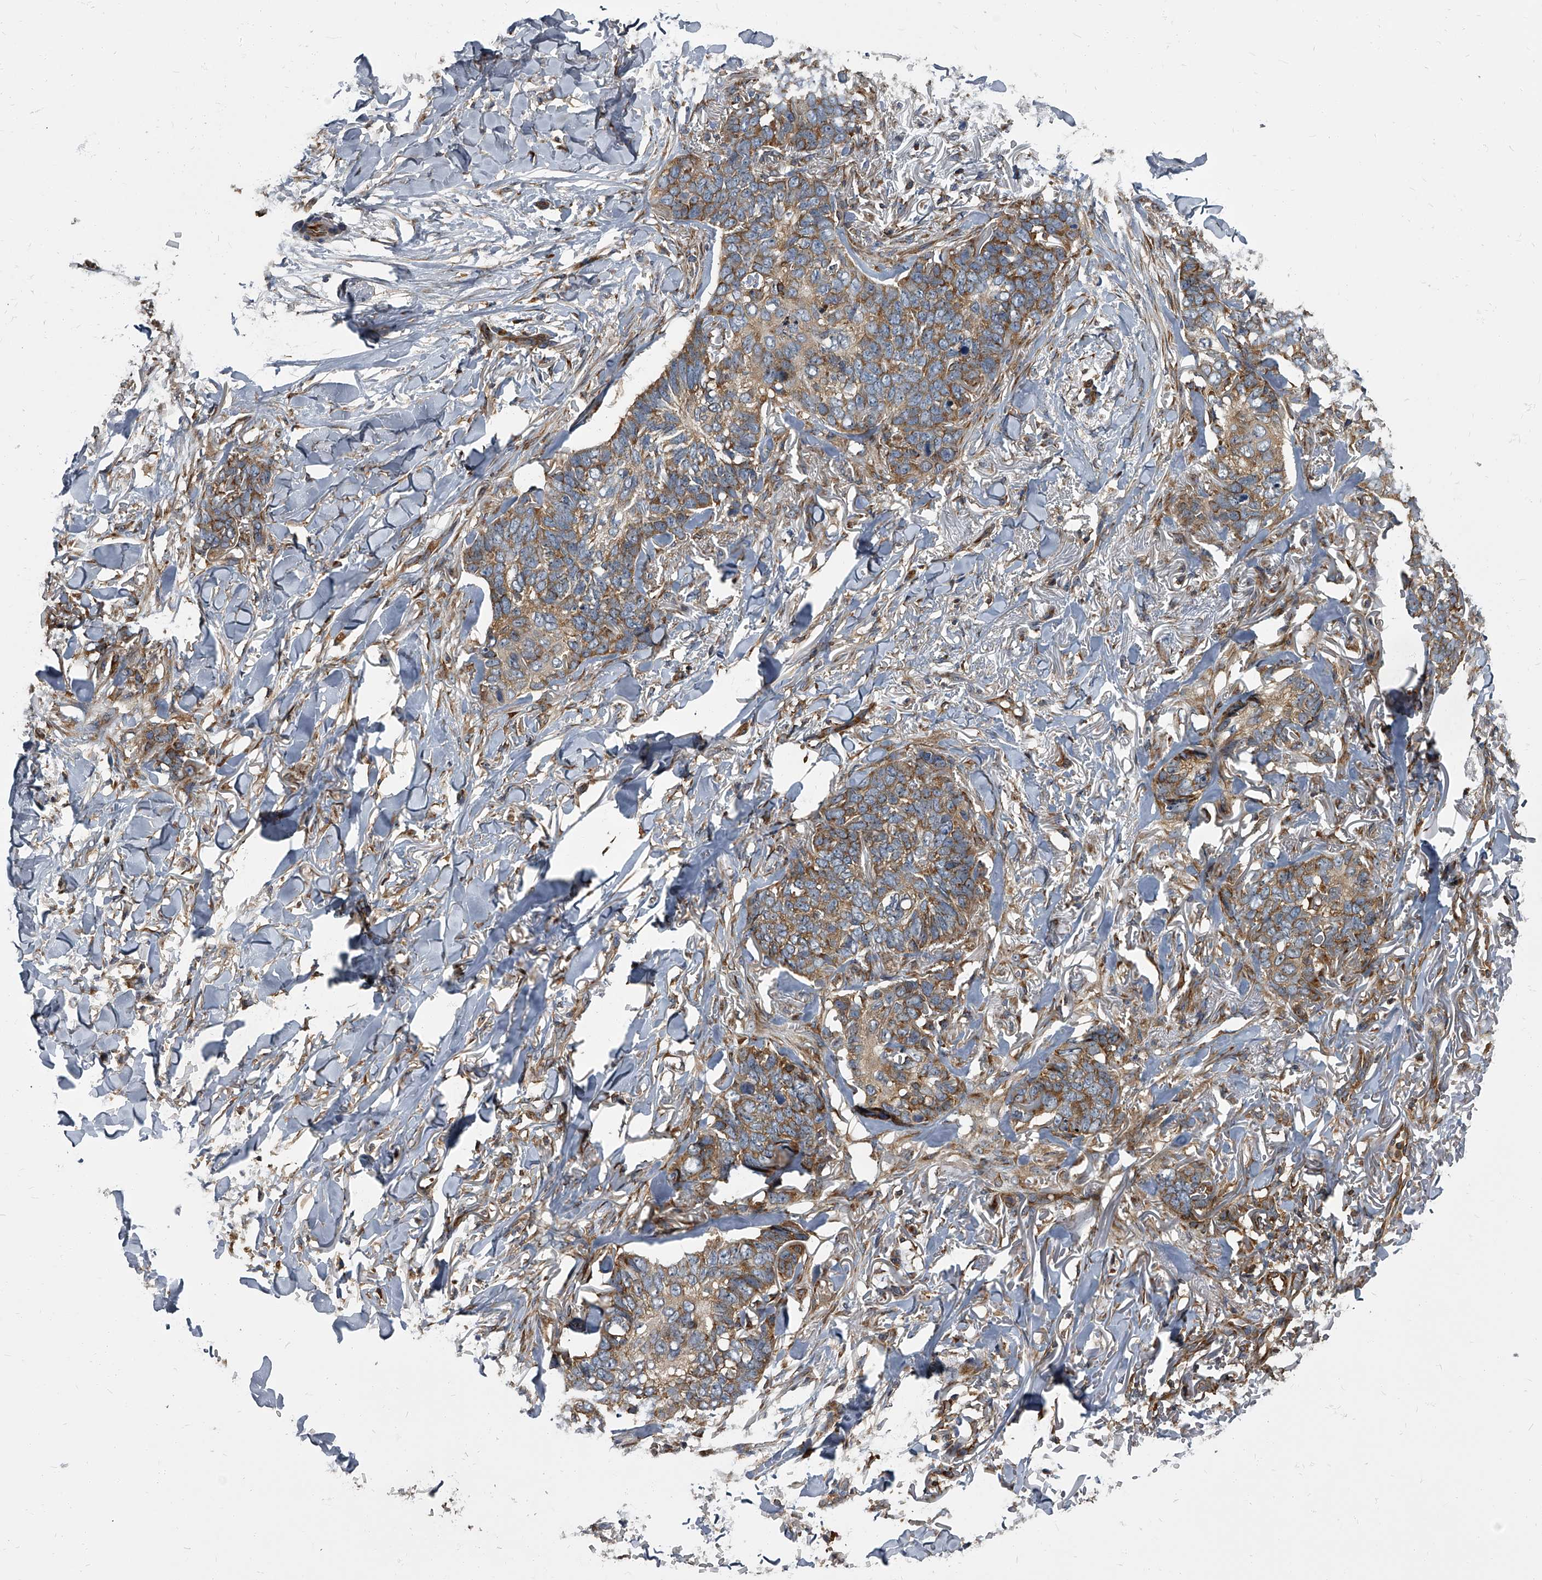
{"staining": {"intensity": "moderate", "quantity": ">75%", "location": "cytoplasmic/membranous"}, "tissue": "skin cancer", "cell_type": "Tumor cells", "image_type": "cancer", "snomed": [{"axis": "morphology", "description": "Normal tissue, NOS"}, {"axis": "morphology", "description": "Basal cell carcinoma"}, {"axis": "topography", "description": "Skin"}], "caption": "Skin basal cell carcinoma tissue exhibits moderate cytoplasmic/membranous staining in about >75% of tumor cells", "gene": "CDV3", "patient": {"sex": "male", "age": 77}}